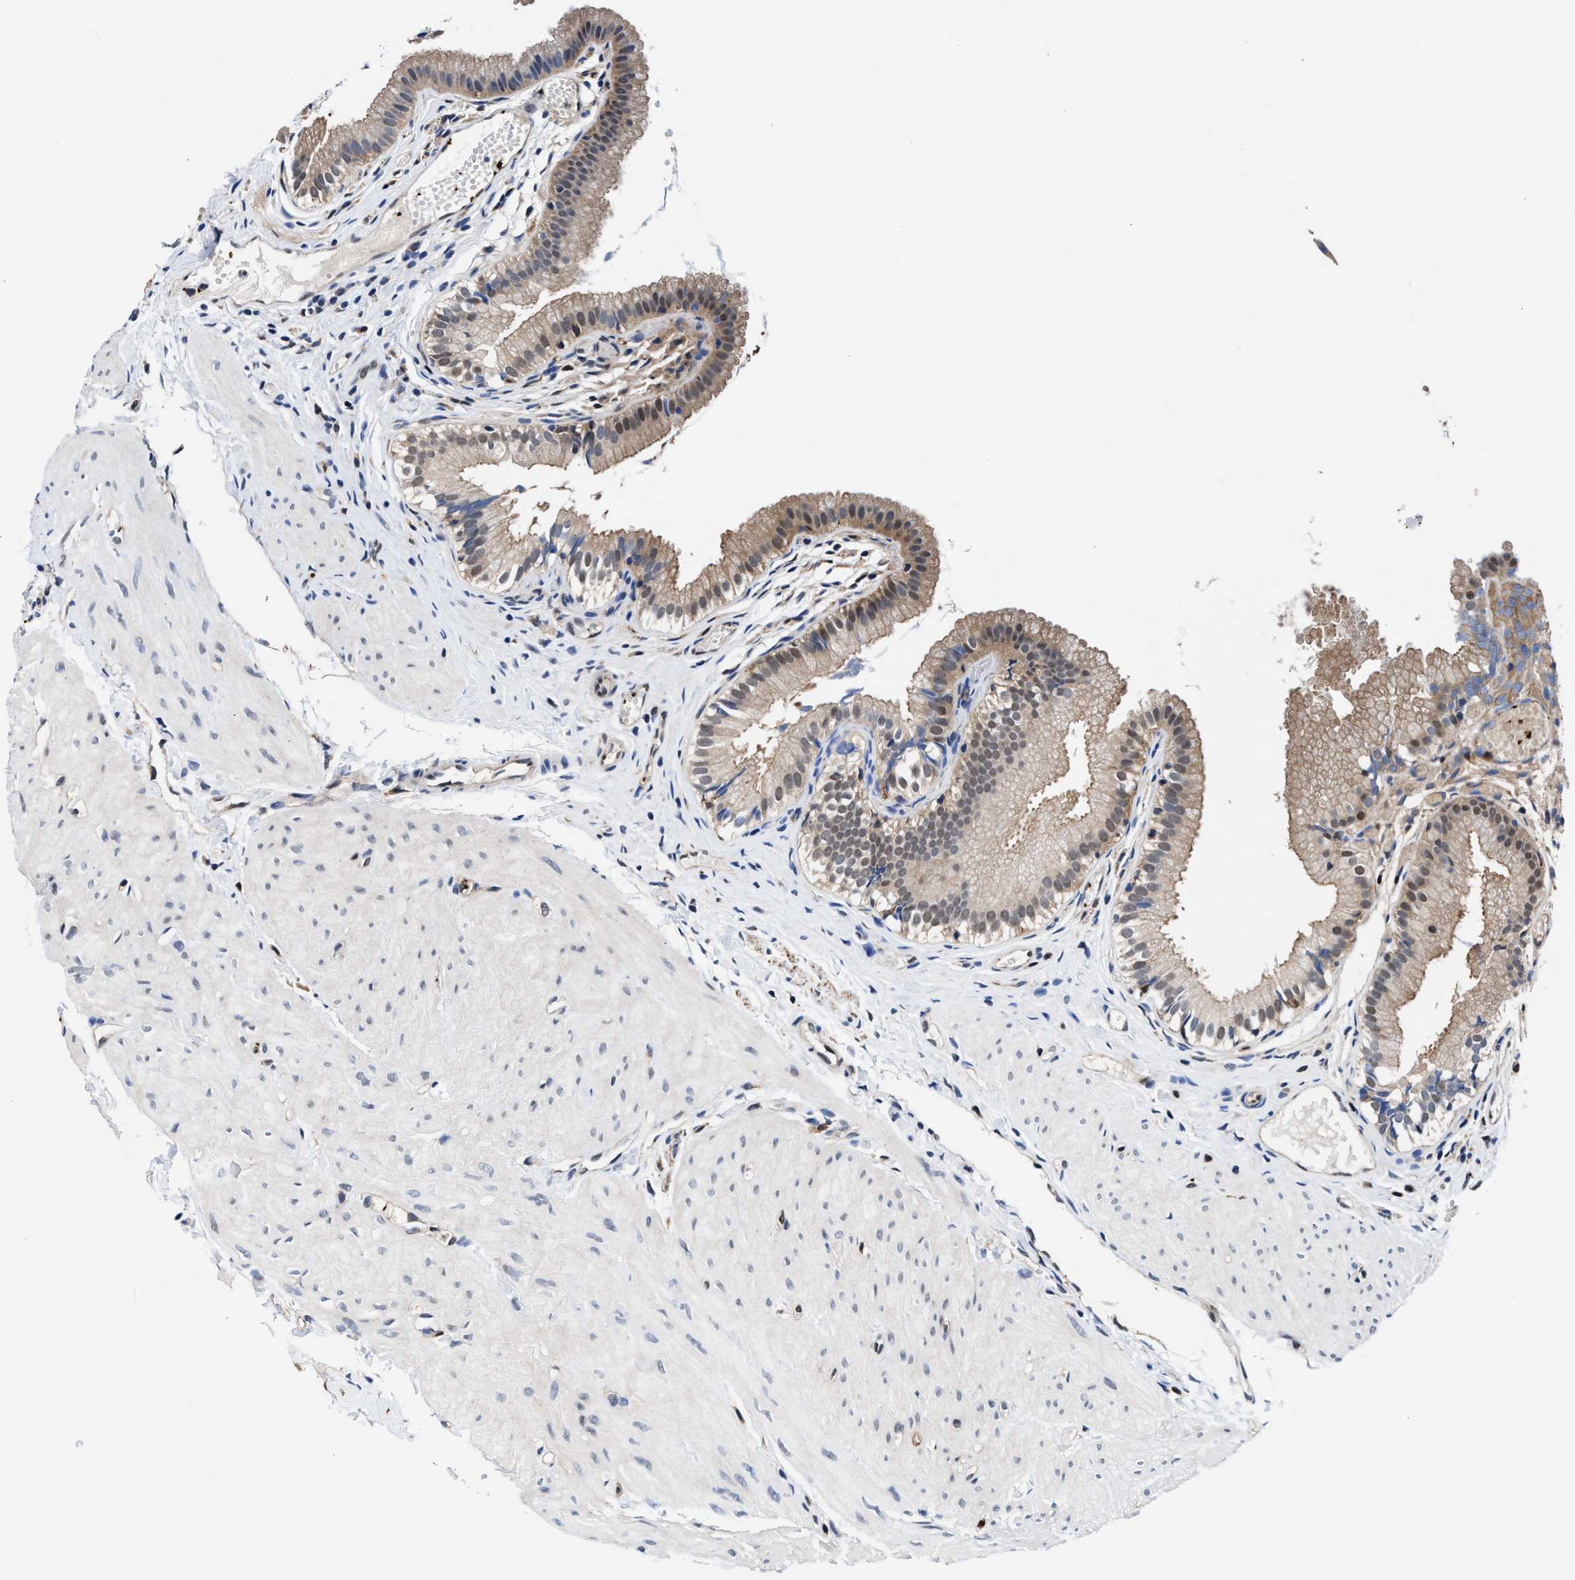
{"staining": {"intensity": "moderate", "quantity": ">75%", "location": "cytoplasmic/membranous"}, "tissue": "gallbladder", "cell_type": "Glandular cells", "image_type": "normal", "snomed": [{"axis": "morphology", "description": "Normal tissue, NOS"}, {"axis": "topography", "description": "Gallbladder"}], "caption": "Gallbladder stained for a protein (brown) reveals moderate cytoplasmic/membranous positive staining in approximately >75% of glandular cells.", "gene": "ACLY", "patient": {"sex": "female", "age": 26}}